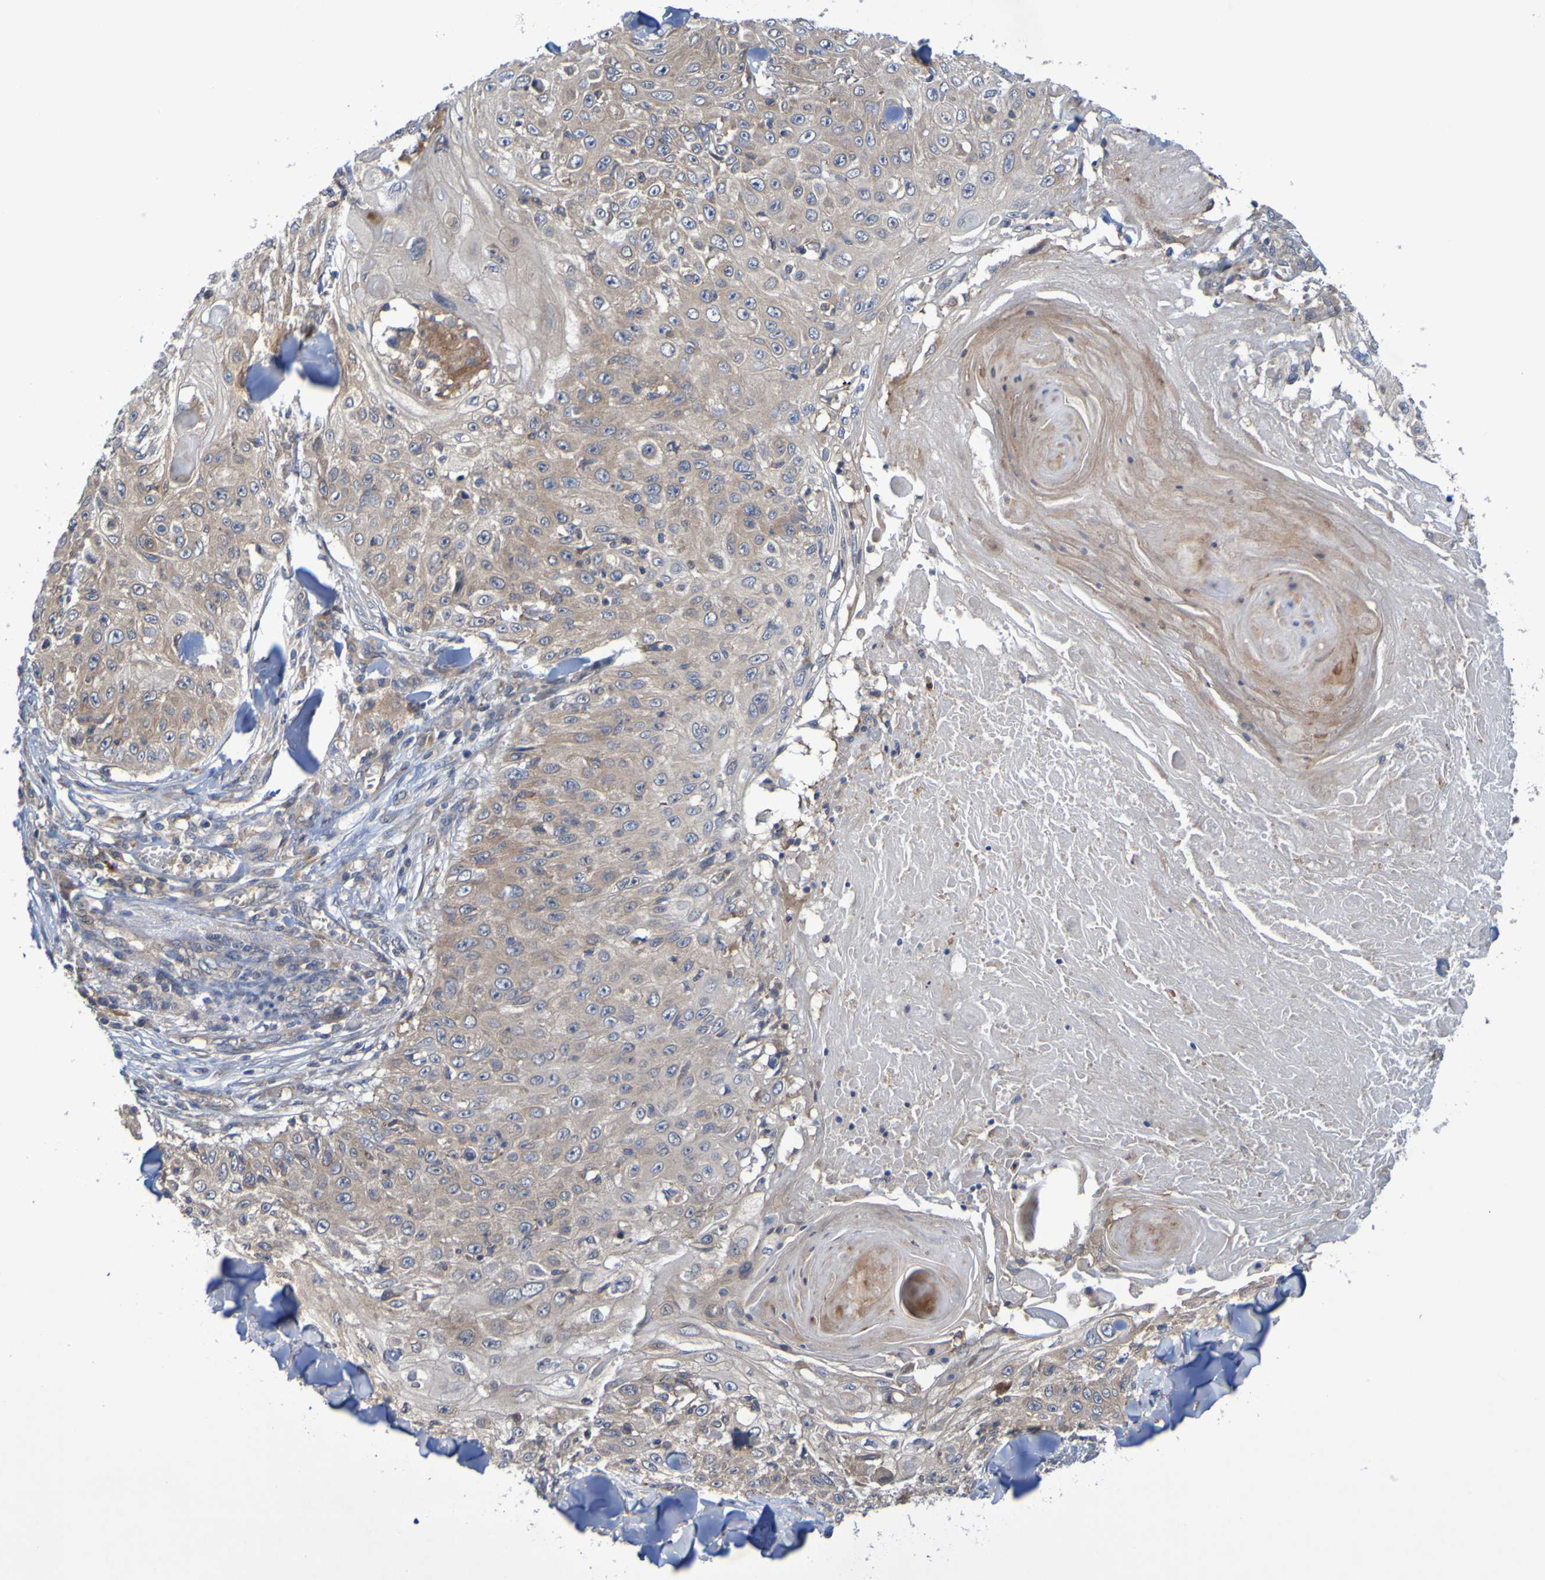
{"staining": {"intensity": "weak", "quantity": ">75%", "location": "cytoplasmic/membranous"}, "tissue": "skin cancer", "cell_type": "Tumor cells", "image_type": "cancer", "snomed": [{"axis": "morphology", "description": "Squamous cell carcinoma, NOS"}, {"axis": "topography", "description": "Skin"}], "caption": "This image reveals squamous cell carcinoma (skin) stained with IHC to label a protein in brown. The cytoplasmic/membranous of tumor cells show weak positivity for the protein. Nuclei are counter-stained blue.", "gene": "SDK1", "patient": {"sex": "male", "age": 86}}